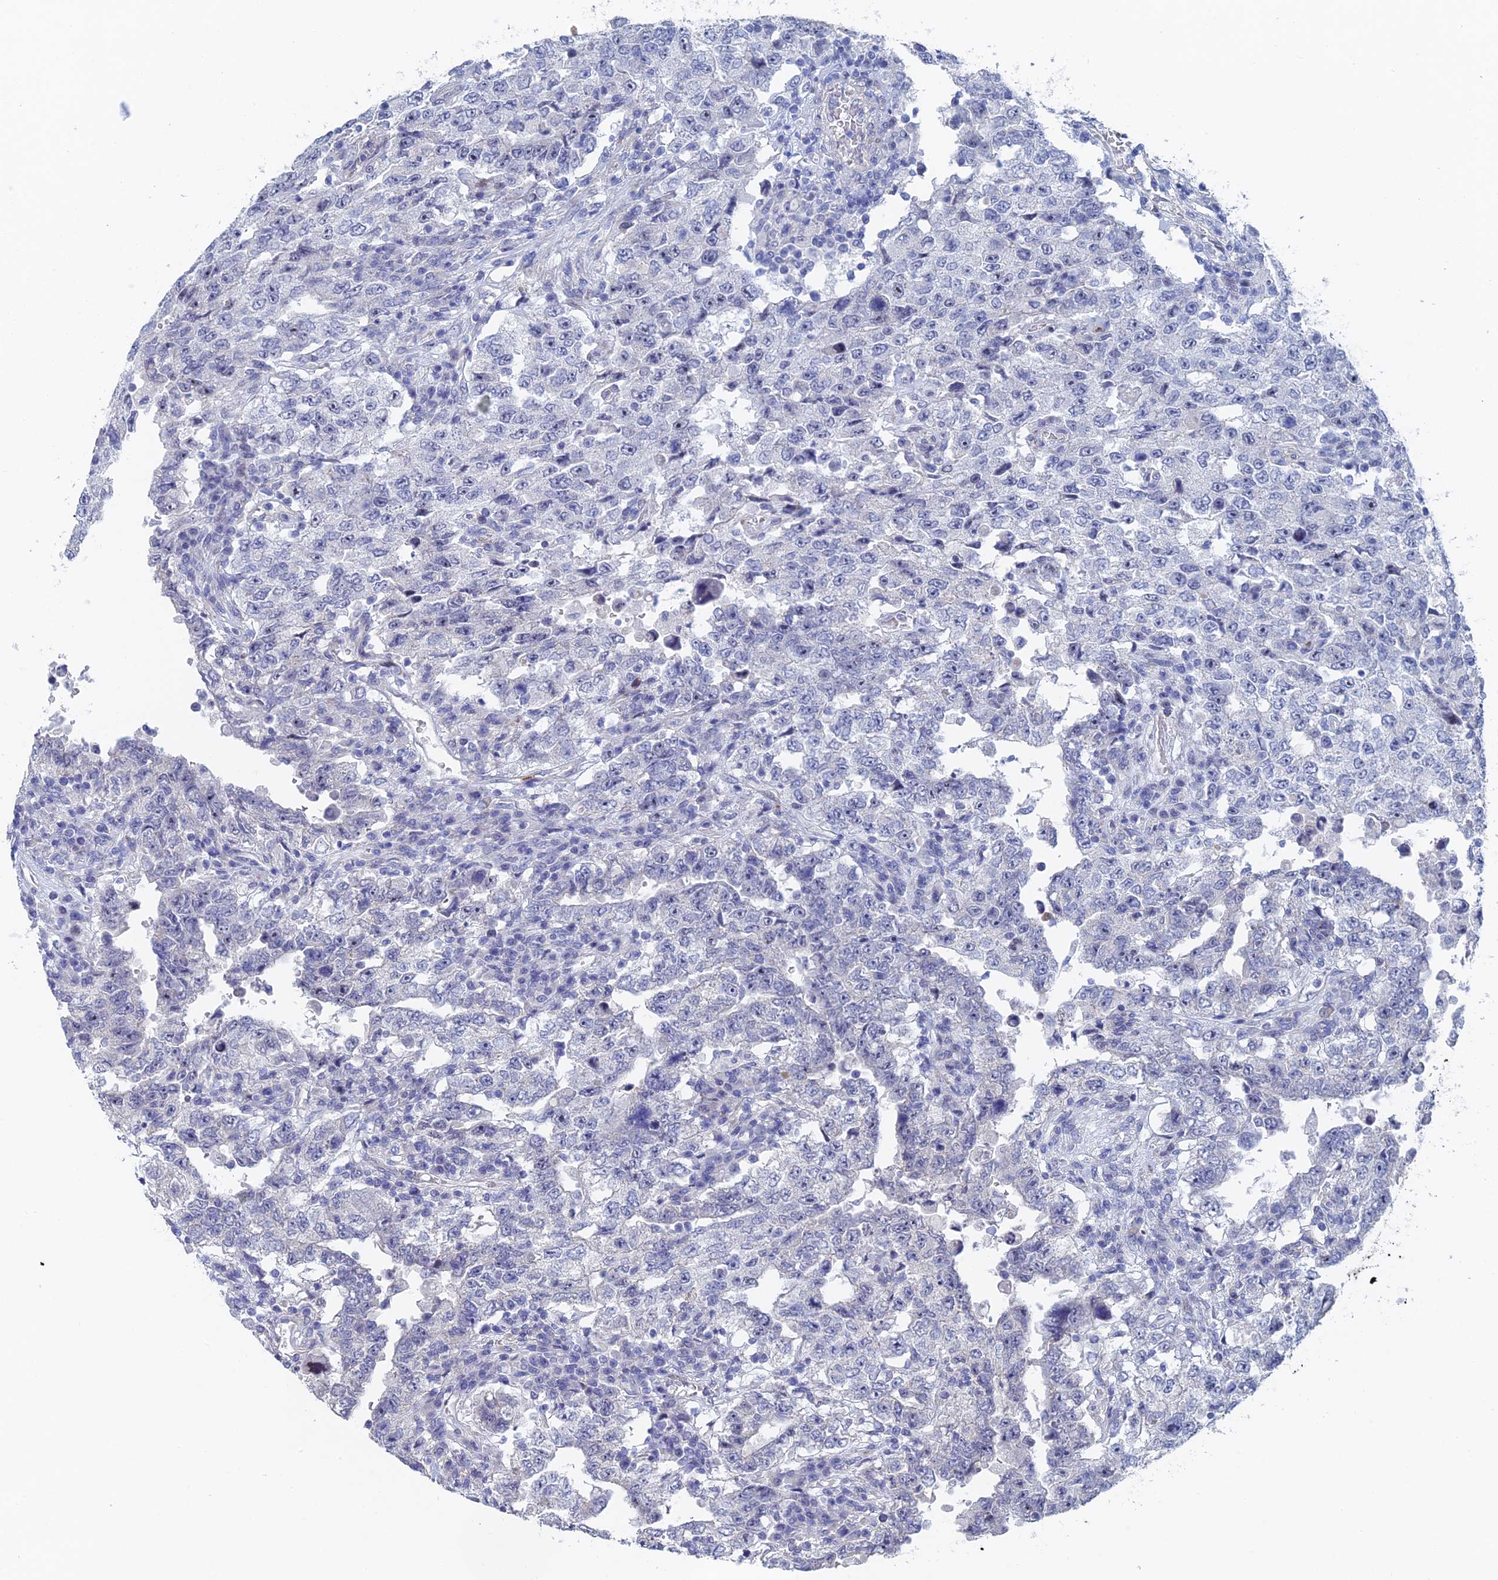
{"staining": {"intensity": "negative", "quantity": "none", "location": "none"}, "tissue": "testis cancer", "cell_type": "Tumor cells", "image_type": "cancer", "snomed": [{"axis": "morphology", "description": "Carcinoma, Embryonal, NOS"}, {"axis": "topography", "description": "Testis"}], "caption": "A micrograph of human testis embryonal carcinoma is negative for staining in tumor cells.", "gene": "DRGX", "patient": {"sex": "male", "age": 26}}